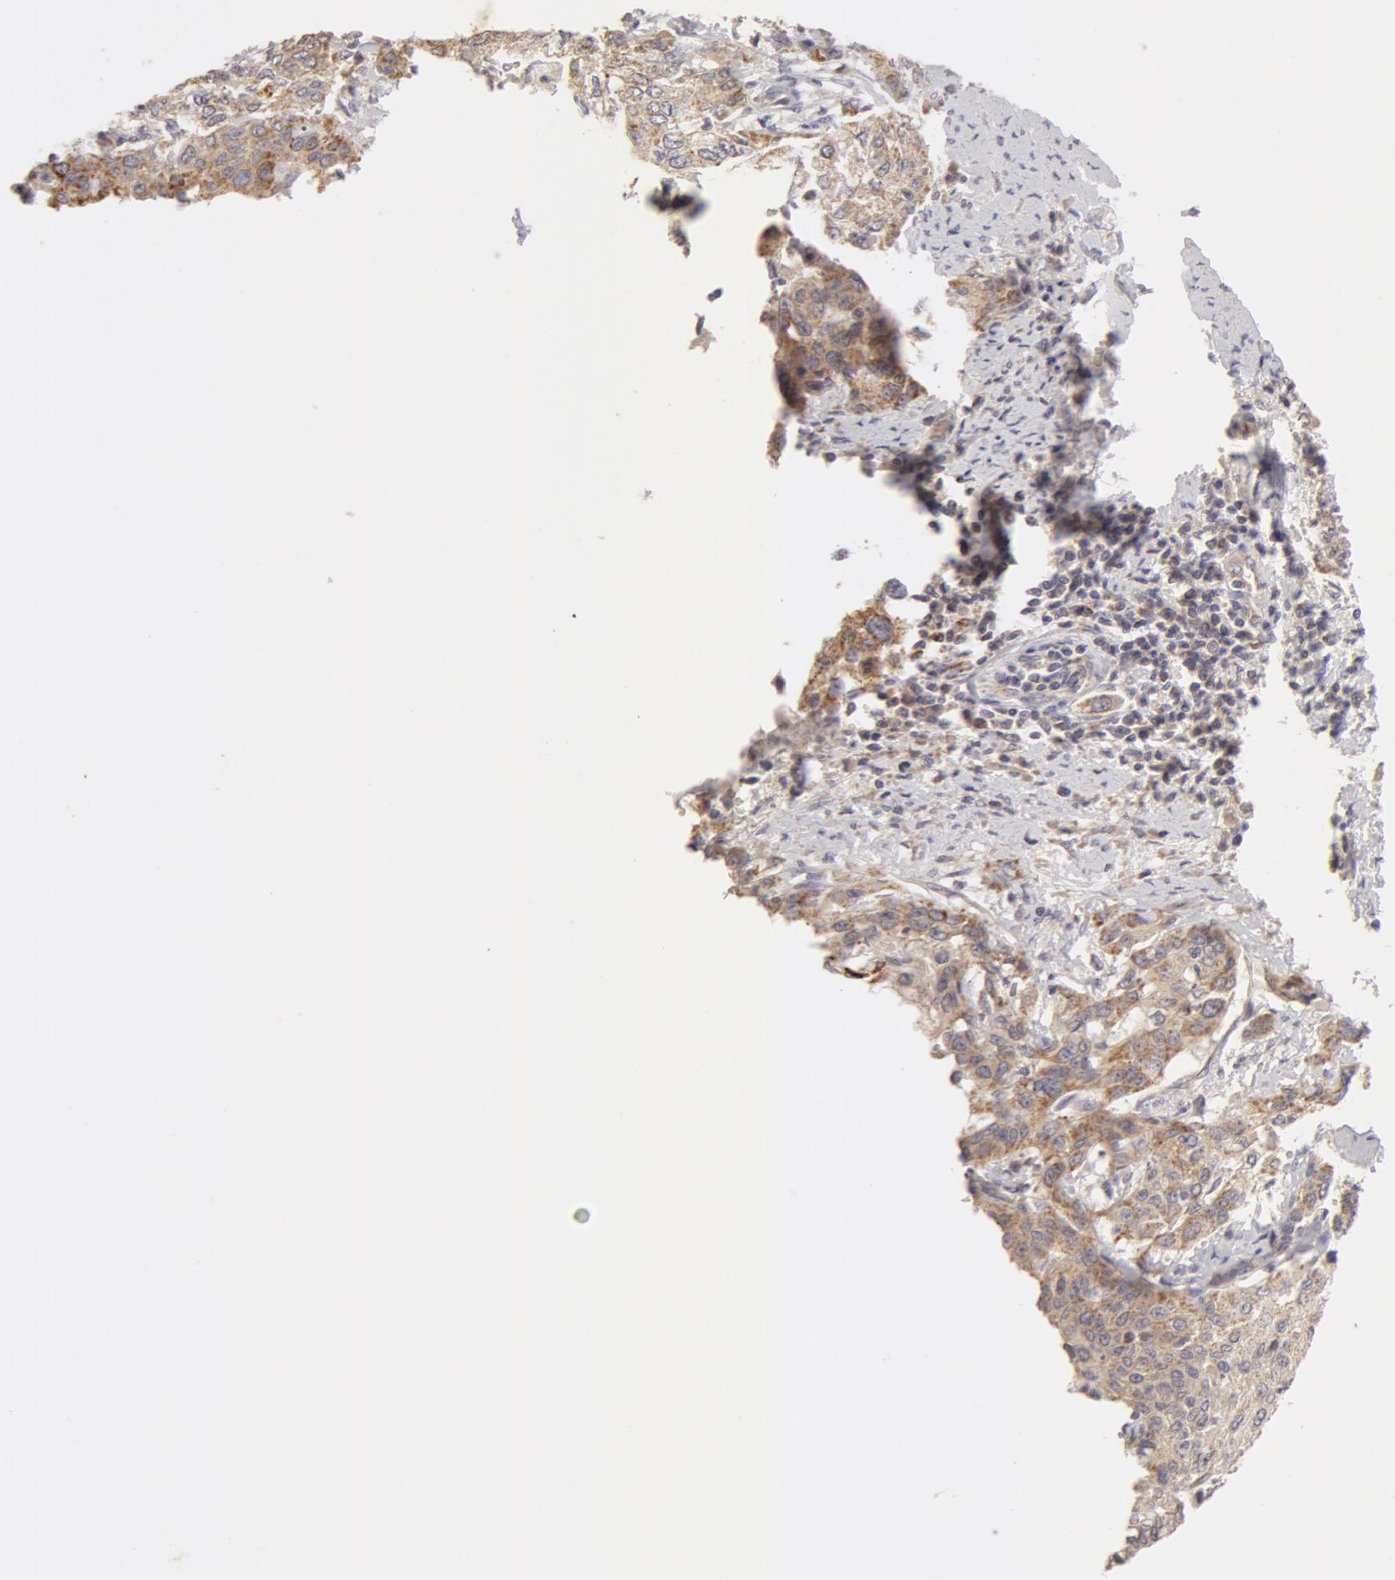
{"staining": {"intensity": "weak", "quantity": "25%-75%", "location": "cytoplasmic/membranous"}, "tissue": "cervical cancer", "cell_type": "Tumor cells", "image_type": "cancer", "snomed": [{"axis": "morphology", "description": "Squamous cell carcinoma, NOS"}, {"axis": "topography", "description": "Cervix"}], "caption": "Immunohistochemical staining of human cervical cancer (squamous cell carcinoma) reveals low levels of weak cytoplasmic/membranous protein positivity in about 25%-75% of tumor cells. The protein is stained brown, and the nuclei are stained in blue (DAB (3,3'-diaminobenzidine) IHC with brightfield microscopy, high magnification).", "gene": "ADPRH", "patient": {"sex": "female", "age": 41}}